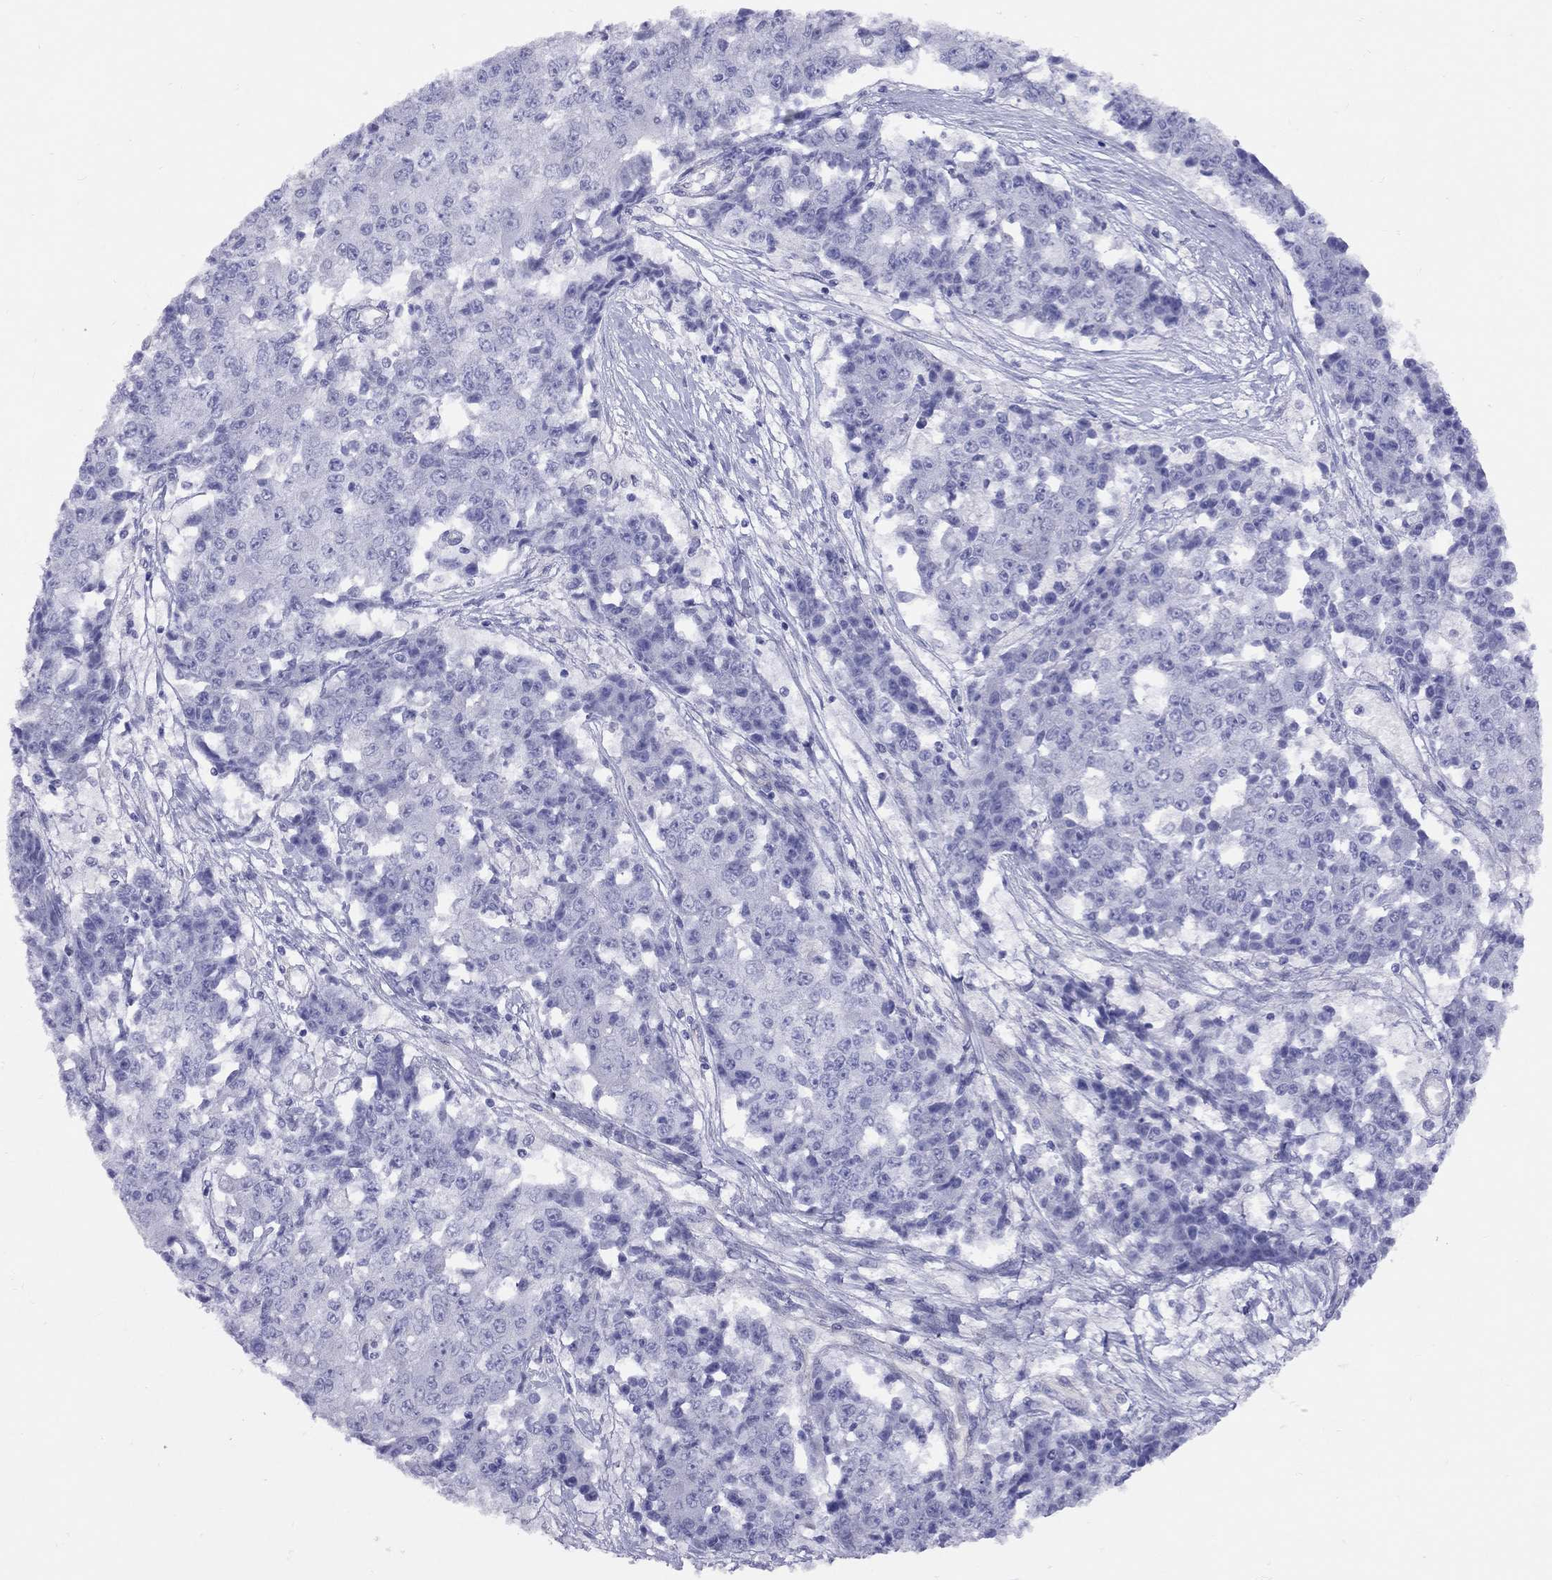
{"staining": {"intensity": "negative", "quantity": "none", "location": "none"}, "tissue": "ovarian cancer", "cell_type": "Tumor cells", "image_type": "cancer", "snomed": [{"axis": "morphology", "description": "Carcinoma, endometroid"}, {"axis": "topography", "description": "Ovary"}], "caption": "Protein analysis of ovarian endometroid carcinoma reveals no significant positivity in tumor cells. (Stains: DAB (3,3'-diaminobenzidine) immunohistochemistry with hematoxylin counter stain, Microscopy: brightfield microscopy at high magnification).", "gene": "SPINT4", "patient": {"sex": "female", "age": 42}}